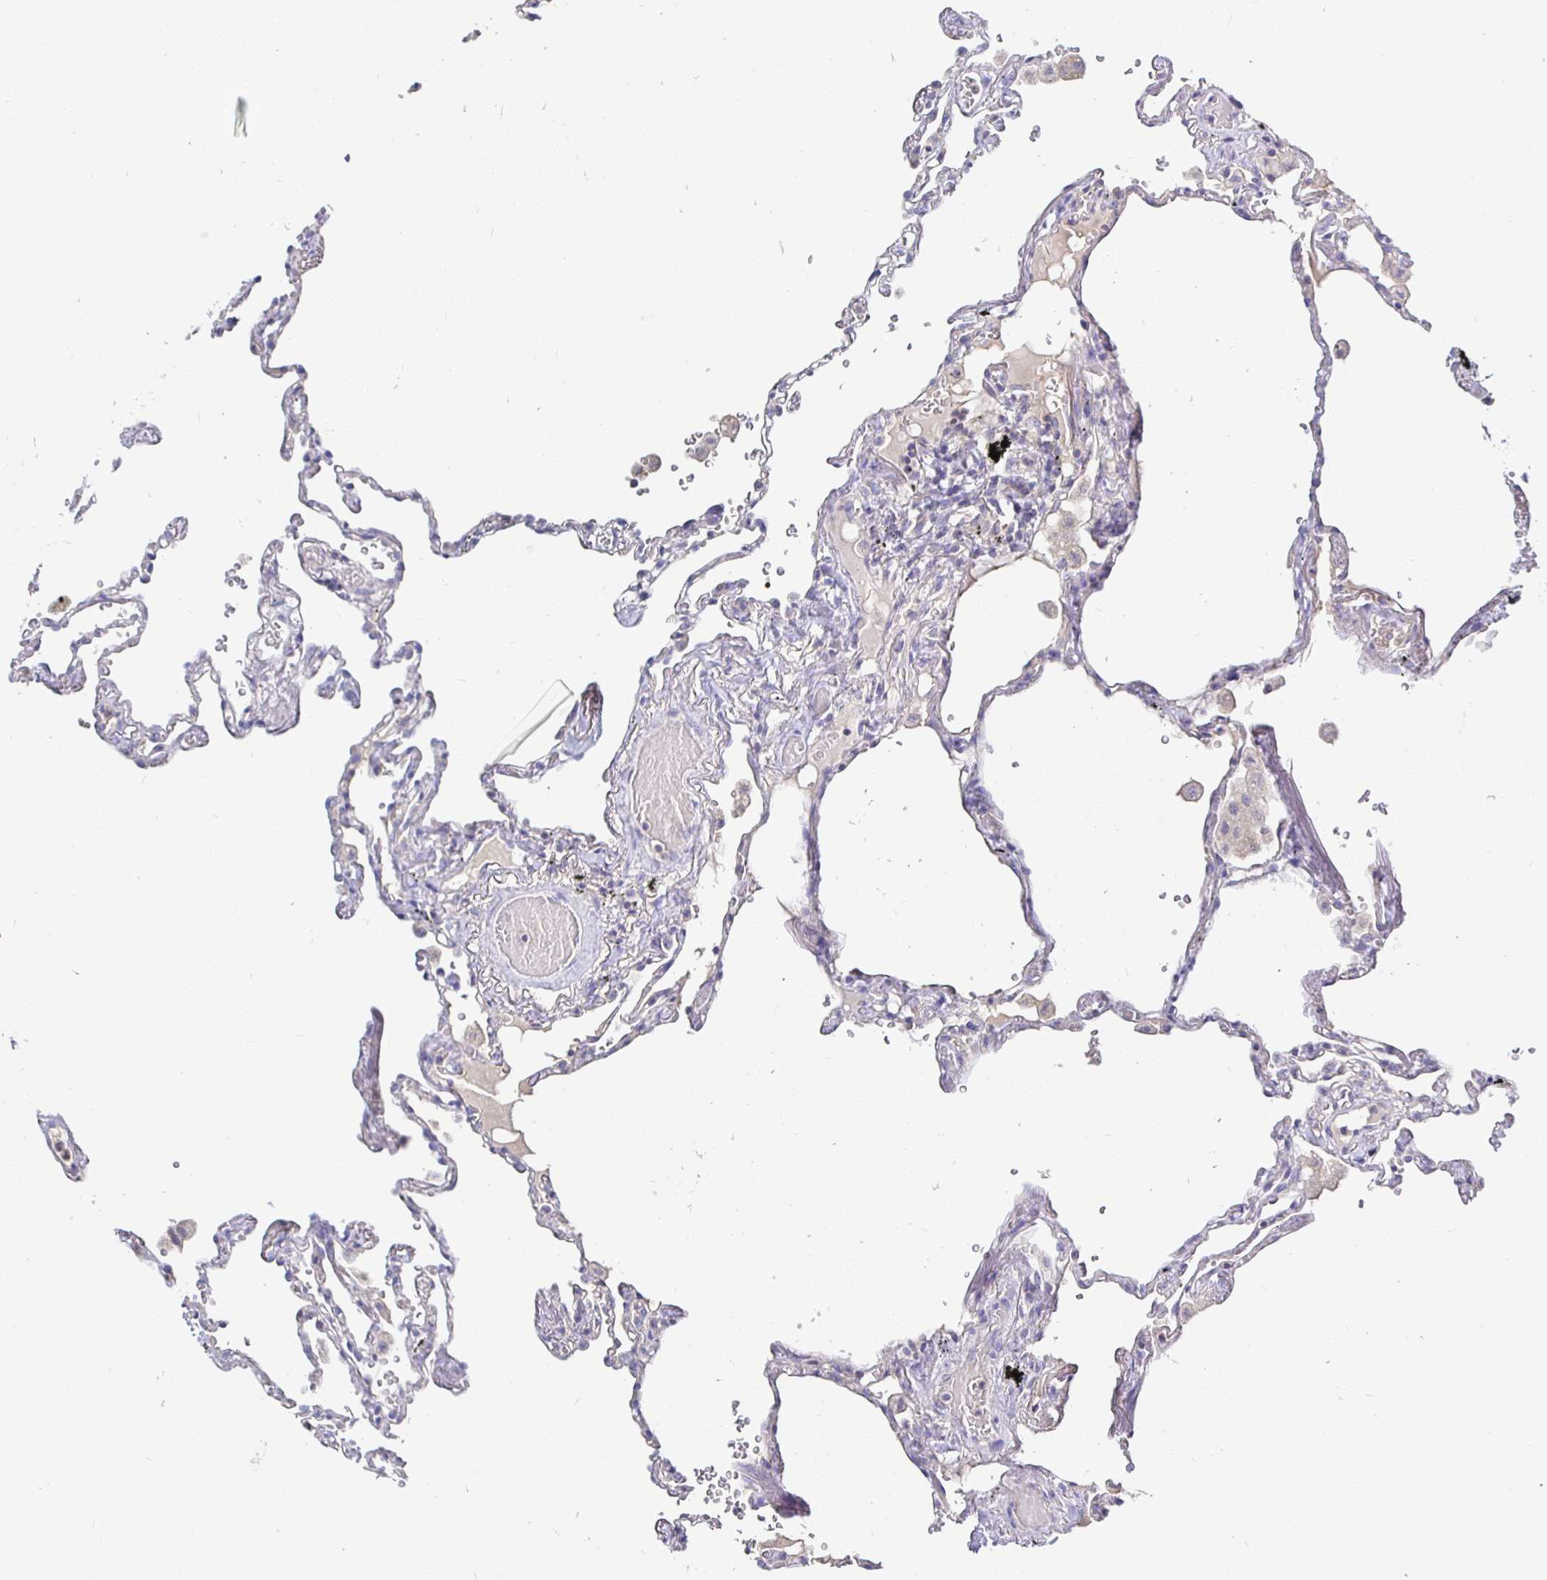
{"staining": {"intensity": "negative", "quantity": "none", "location": "none"}, "tissue": "lung", "cell_type": "Alveolar cells", "image_type": "normal", "snomed": [{"axis": "morphology", "description": "Normal tissue, NOS"}, {"axis": "topography", "description": "Lung"}], "caption": "This micrograph is of normal lung stained with immunohistochemistry to label a protein in brown with the nuclei are counter-stained blue. There is no expression in alveolar cells.", "gene": "KIF21A", "patient": {"sex": "female", "age": 67}}